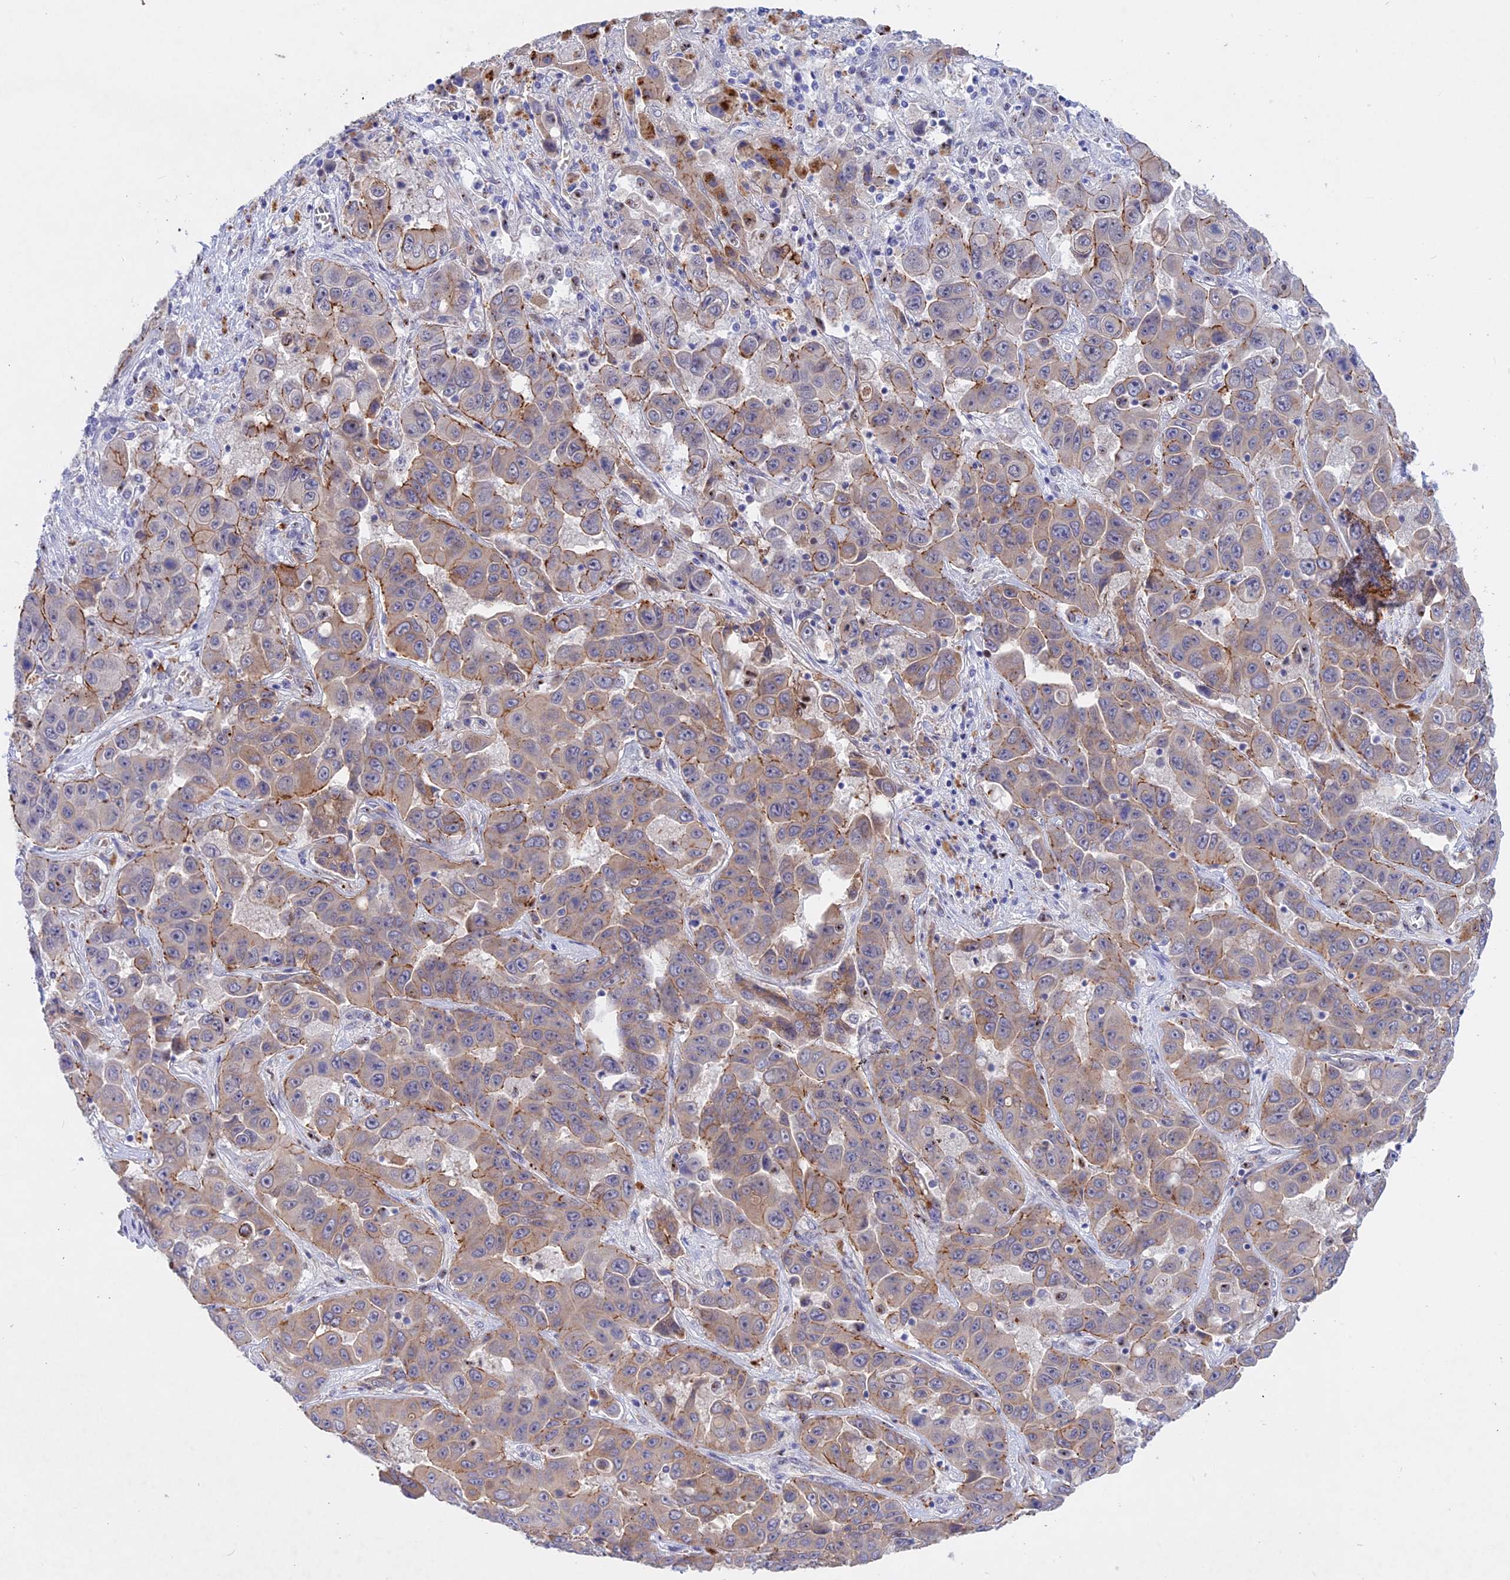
{"staining": {"intensity": "weak", "quantity": "25%-75%", "location": "cytoplasmic/membranous"}, "tissue": "liver cancer", "cell_type": "Tumor cells", "image_type": "cancer", "snomed": [{"axis": "morphology", "description": "Cholangiocarcinoma"}, {"axis": "topography", "description": "Liver"}], "caption": "A brown stain labels weak cytoplasmic/membranous positivity of a protein in liver cancer (cholangiocarcinoma) tumor cells. (DAB IHC with brightfield microscopy, high magnification).", "gene": "GK5", "patient": {"sex": "female", "age": 52}}